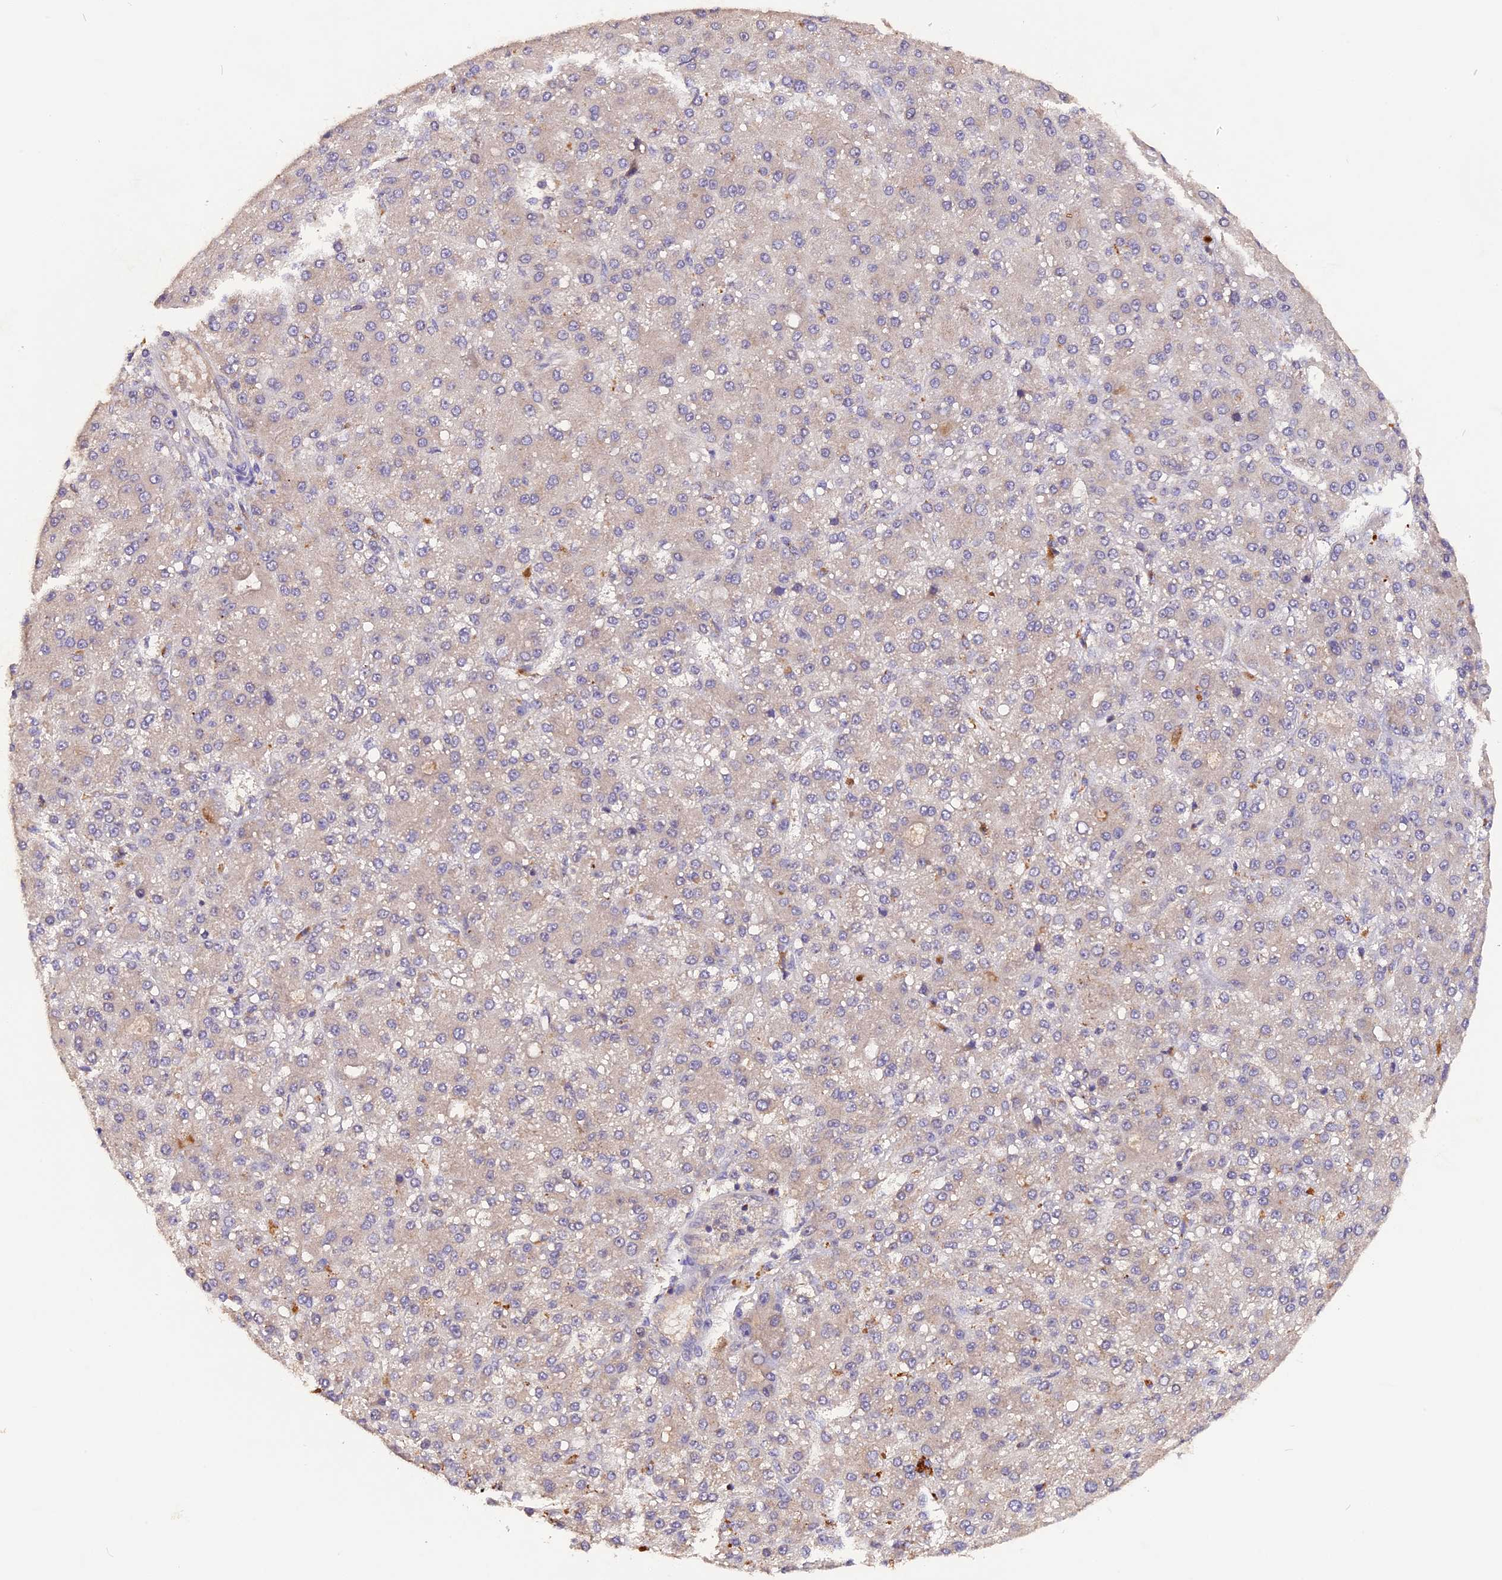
{"staining": {"intensity": "negative", "quantity": "none", "location": "none"}, "tissue": "liver cancer", "cell_type": "Tumor cells", "image_type": "cancer", "snomed": [{"axis": "morphology", "description": "Carcinoma, Hepatocellular, NOS"}, {"axis": "topography", "description": "Liver"}], "caption": "Immunohistochemical staining of liver cancer reveals no significant expression in tumor cells. (DAB immunohistochemistry (IHC) with hematoxylin counter stain).", "gene": "MARK4", "patient": {"sex": "male", "age": 67}}